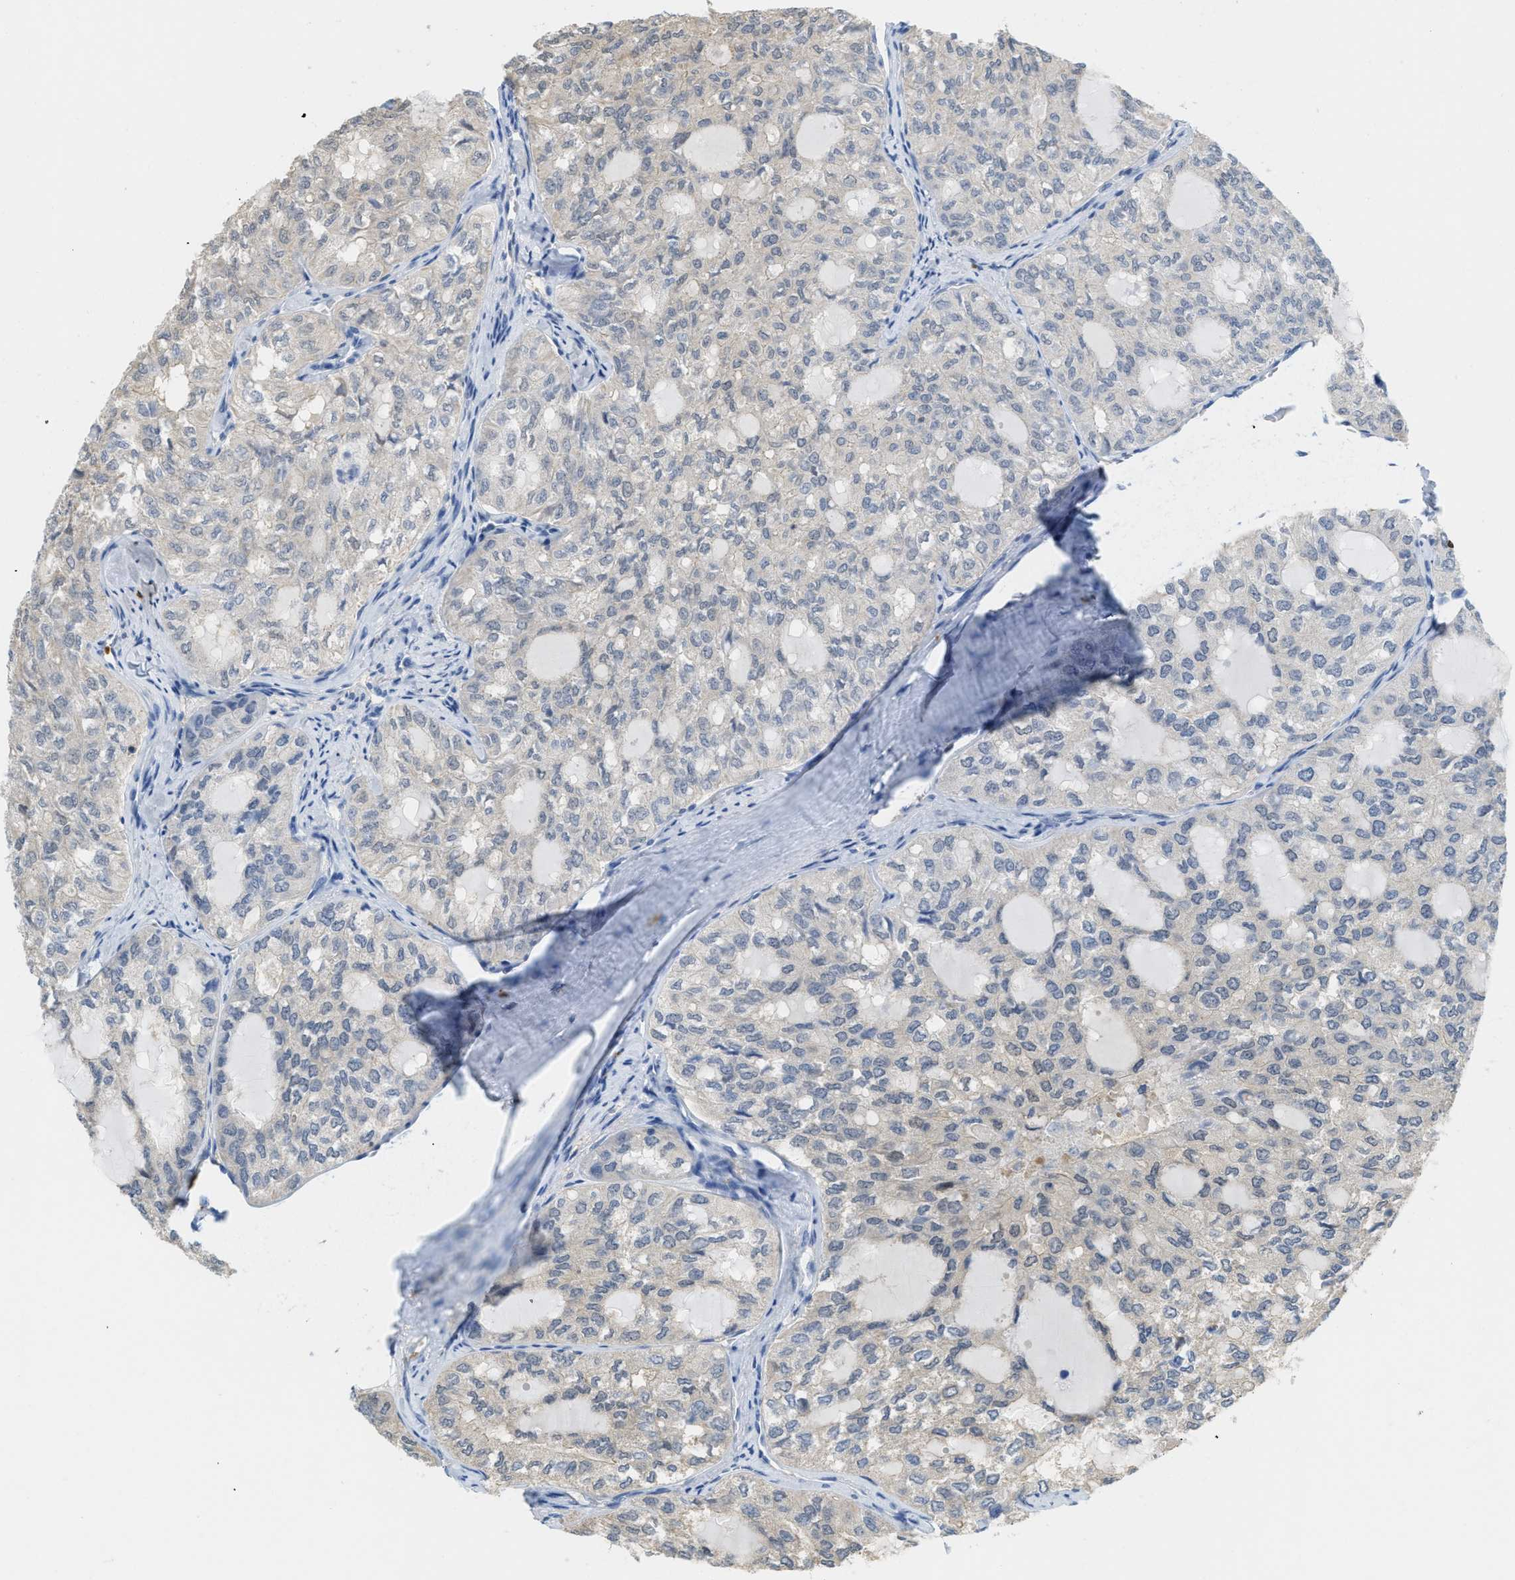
{"staining": {"intensity": "weak", "quantity": "<25%", "location": "cytoplasmic/membranous"}, "tissue": "thyroid cancer", "cell_type": "Tumor cells", "image_type": "cancer", "snomed": [{"axis": "morphology", "description": "Follicular adenoma carcinoma, NOS"}, {"axis": "topography", "description": "Thyroid gland"}], "caption": "Immunohistochemistry of follicular adenoma carcinoma (thyroid) exhibits no expression in tumor cells.", "gene": "SERPINB1", "patient": {"sex": "male", "age": 75}}